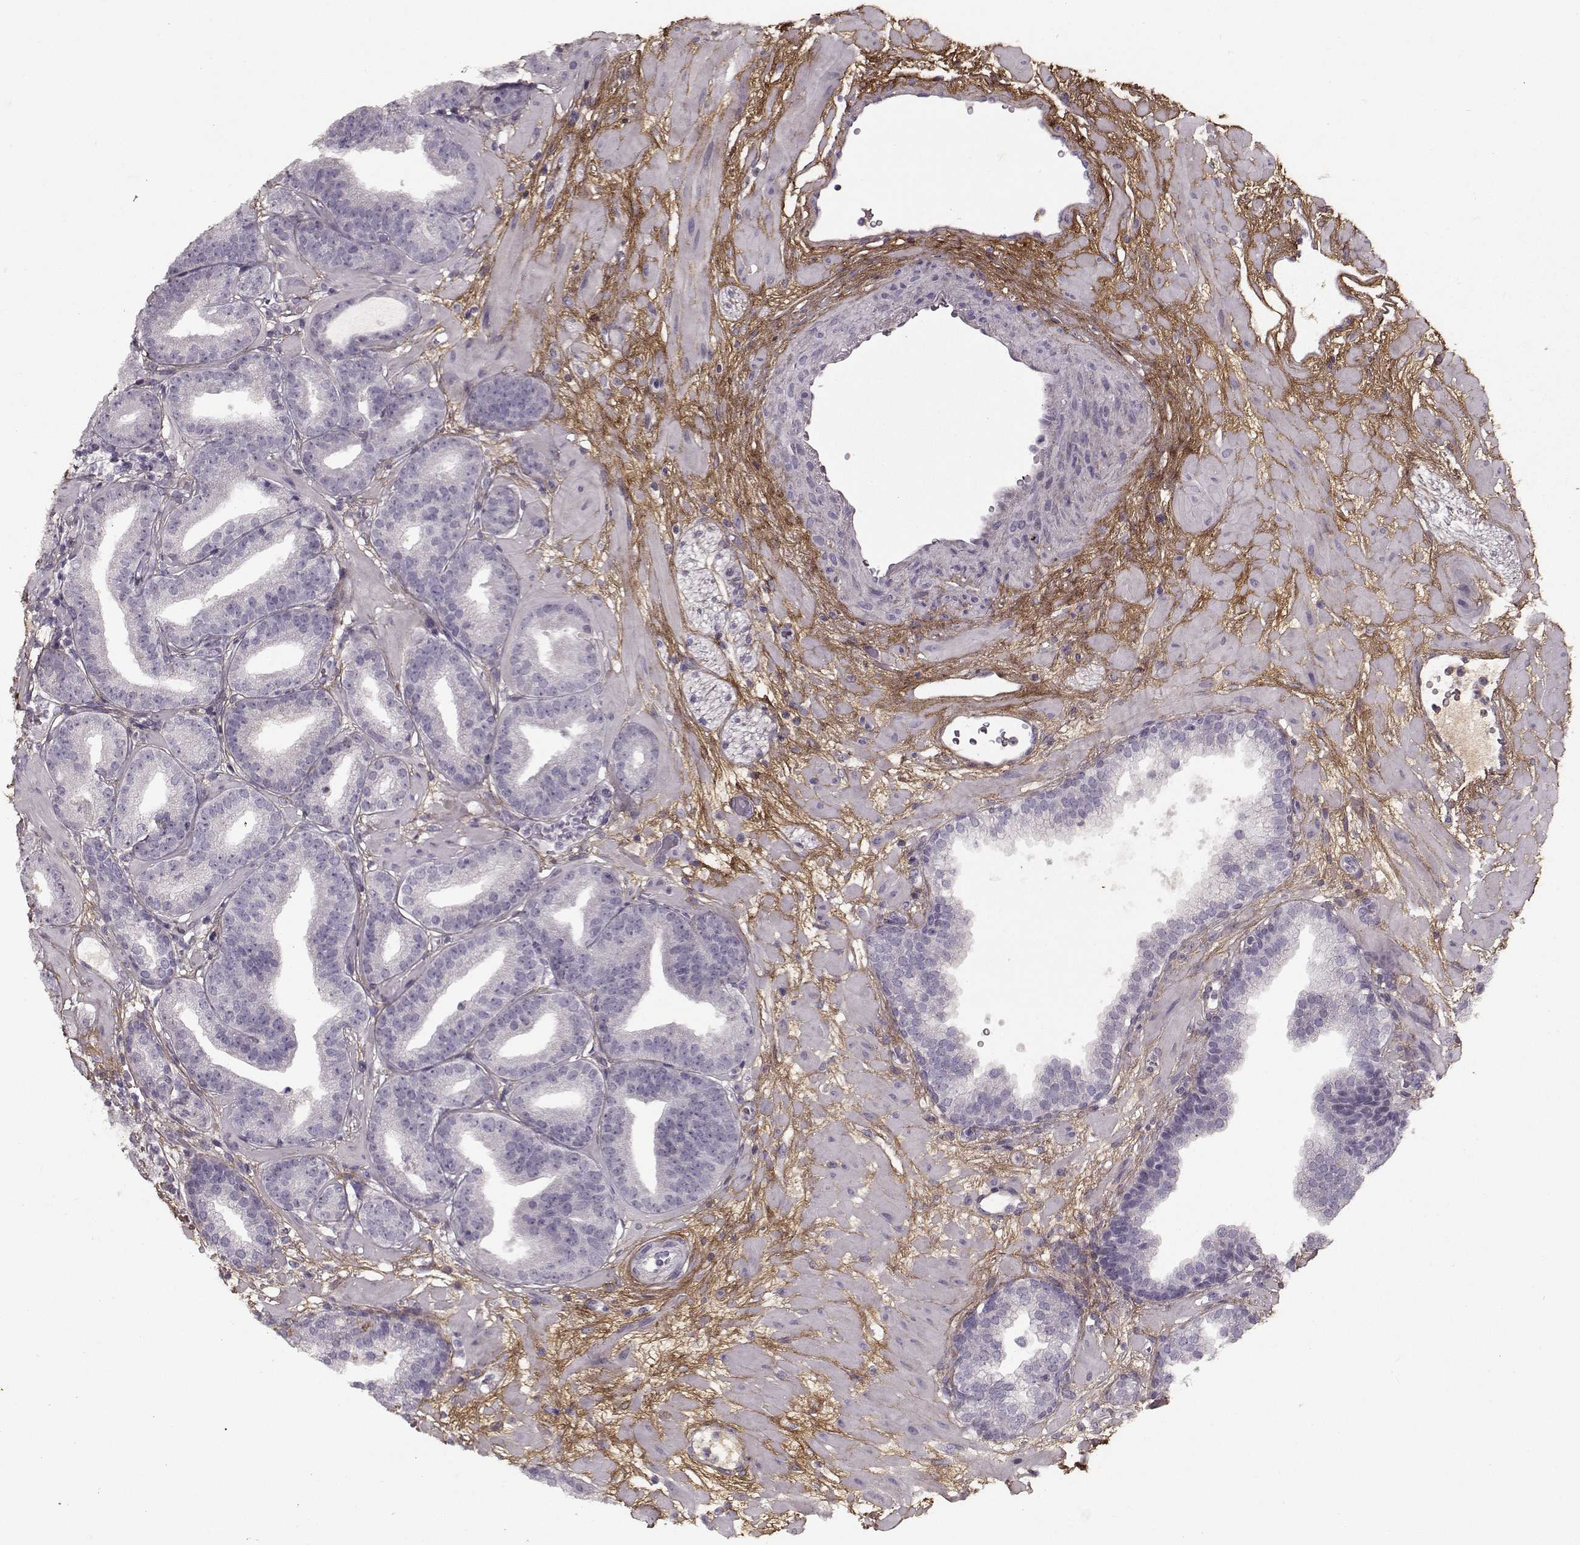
{"staining": {"intensity": "negative", "quantity": "none", "location": "none"}, "tissue": "prostate cancer", "cell_type": "Tumor cells", "image_type": "cancer", "snomed": [{"axis": "morphology", "description": "Adenocarcinoma, Low grade"}, {"axis": "topography", "description": "Prostate"}], "caption": "Prostate cancer was stained to show a protein in brown. There is no significant positivity in tumor cells.", "gene": "LUM", "patient": {"sex": "male", "age": 68}}